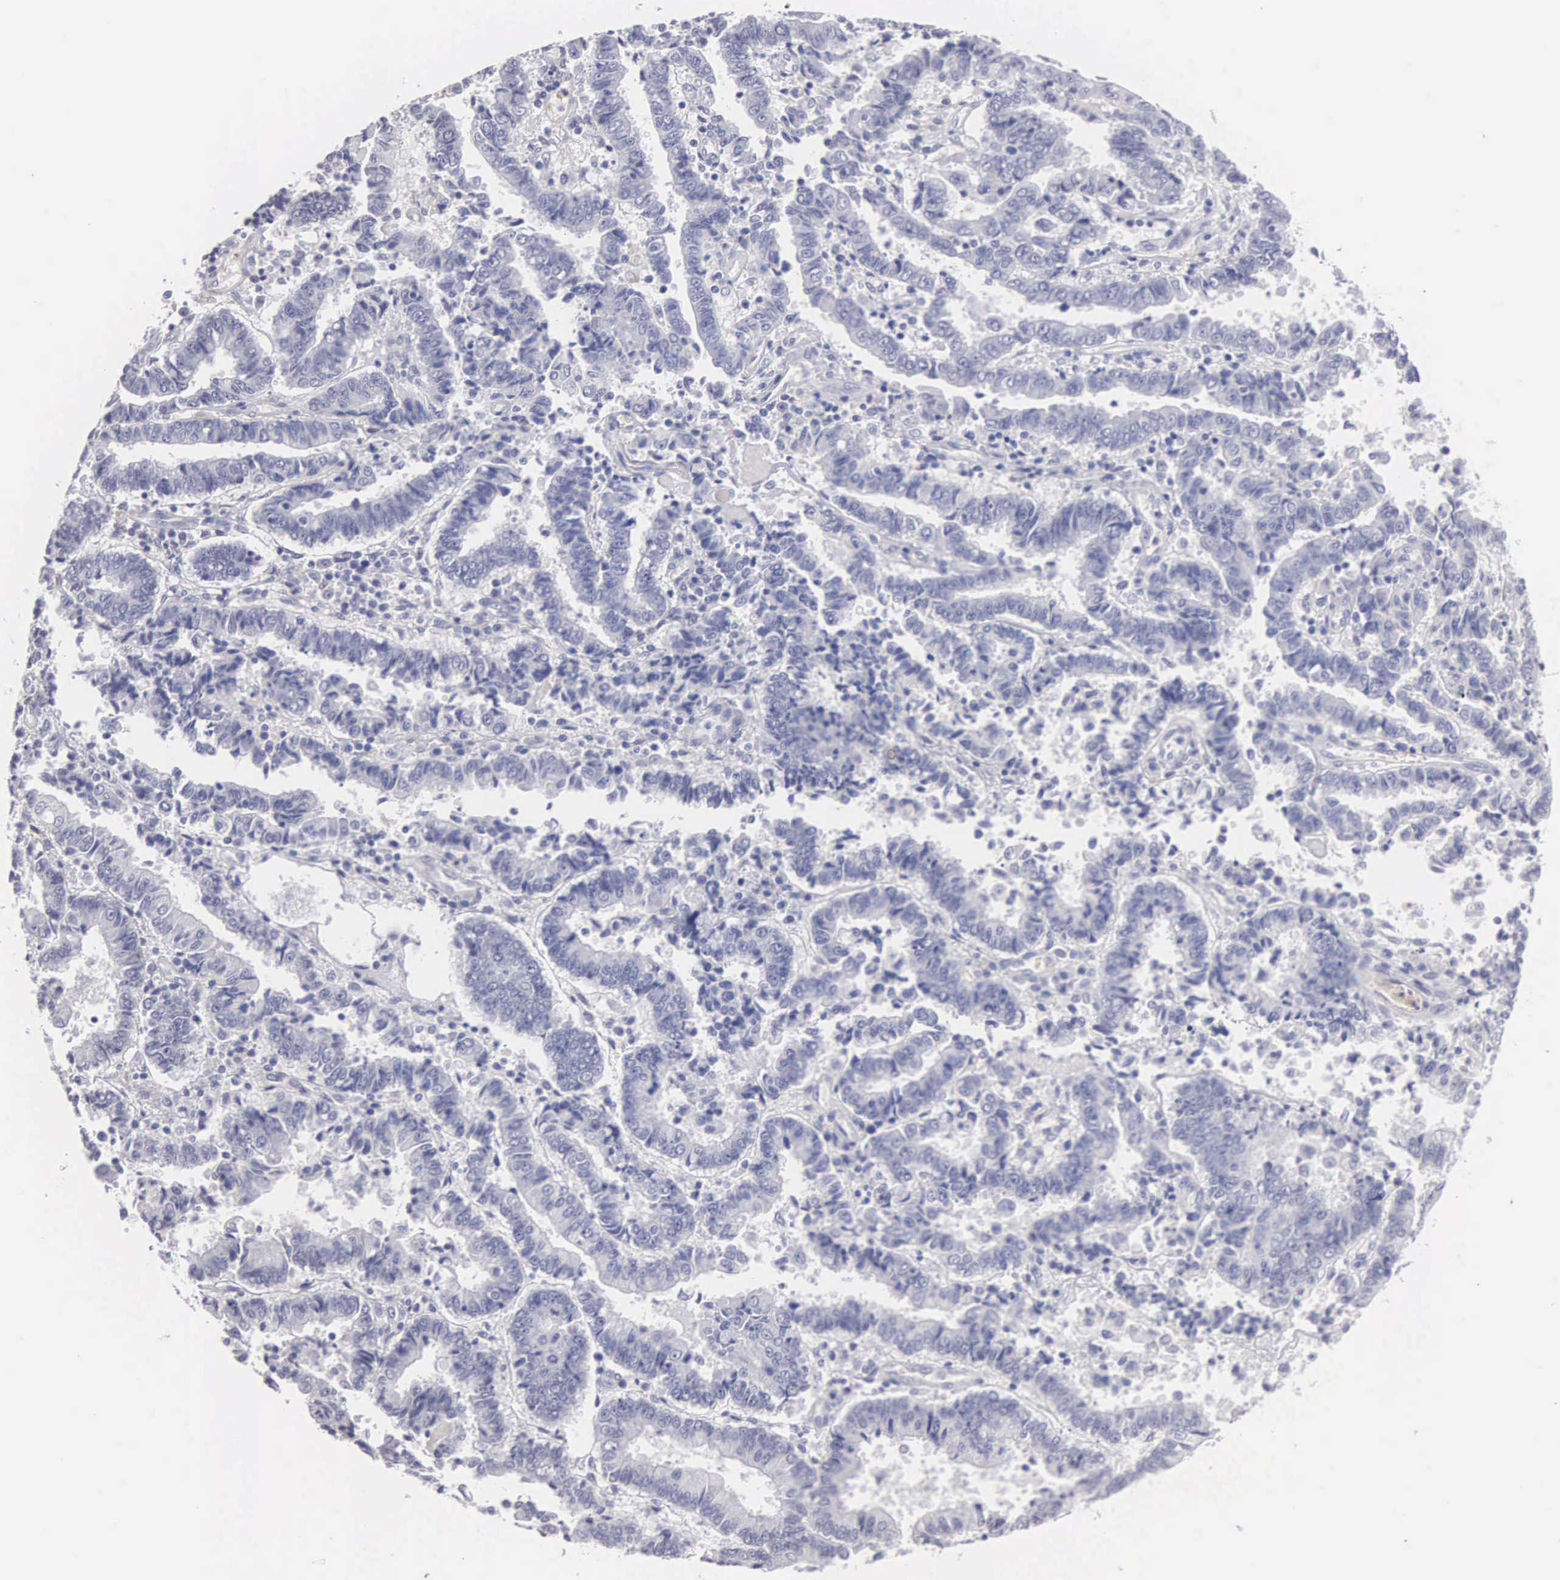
{"staining": {"intensity": "negative", "quantity": "none", "location": "none"}, "tissue": "endometrial cancer", "cell_type": "Tumor cells", "image_type": "cancer", "snomed": [{"axis": "morphology", "description": "Adenocarcinoma, NOS"}, {"axis": "topography", "description": "Endometrium"}], "caption": "The image reveals no staining of tumor cells in endometrial adenocarcinoma.", "gene": "ELFN2", "patient": {"sex": "female", "age": 75}}